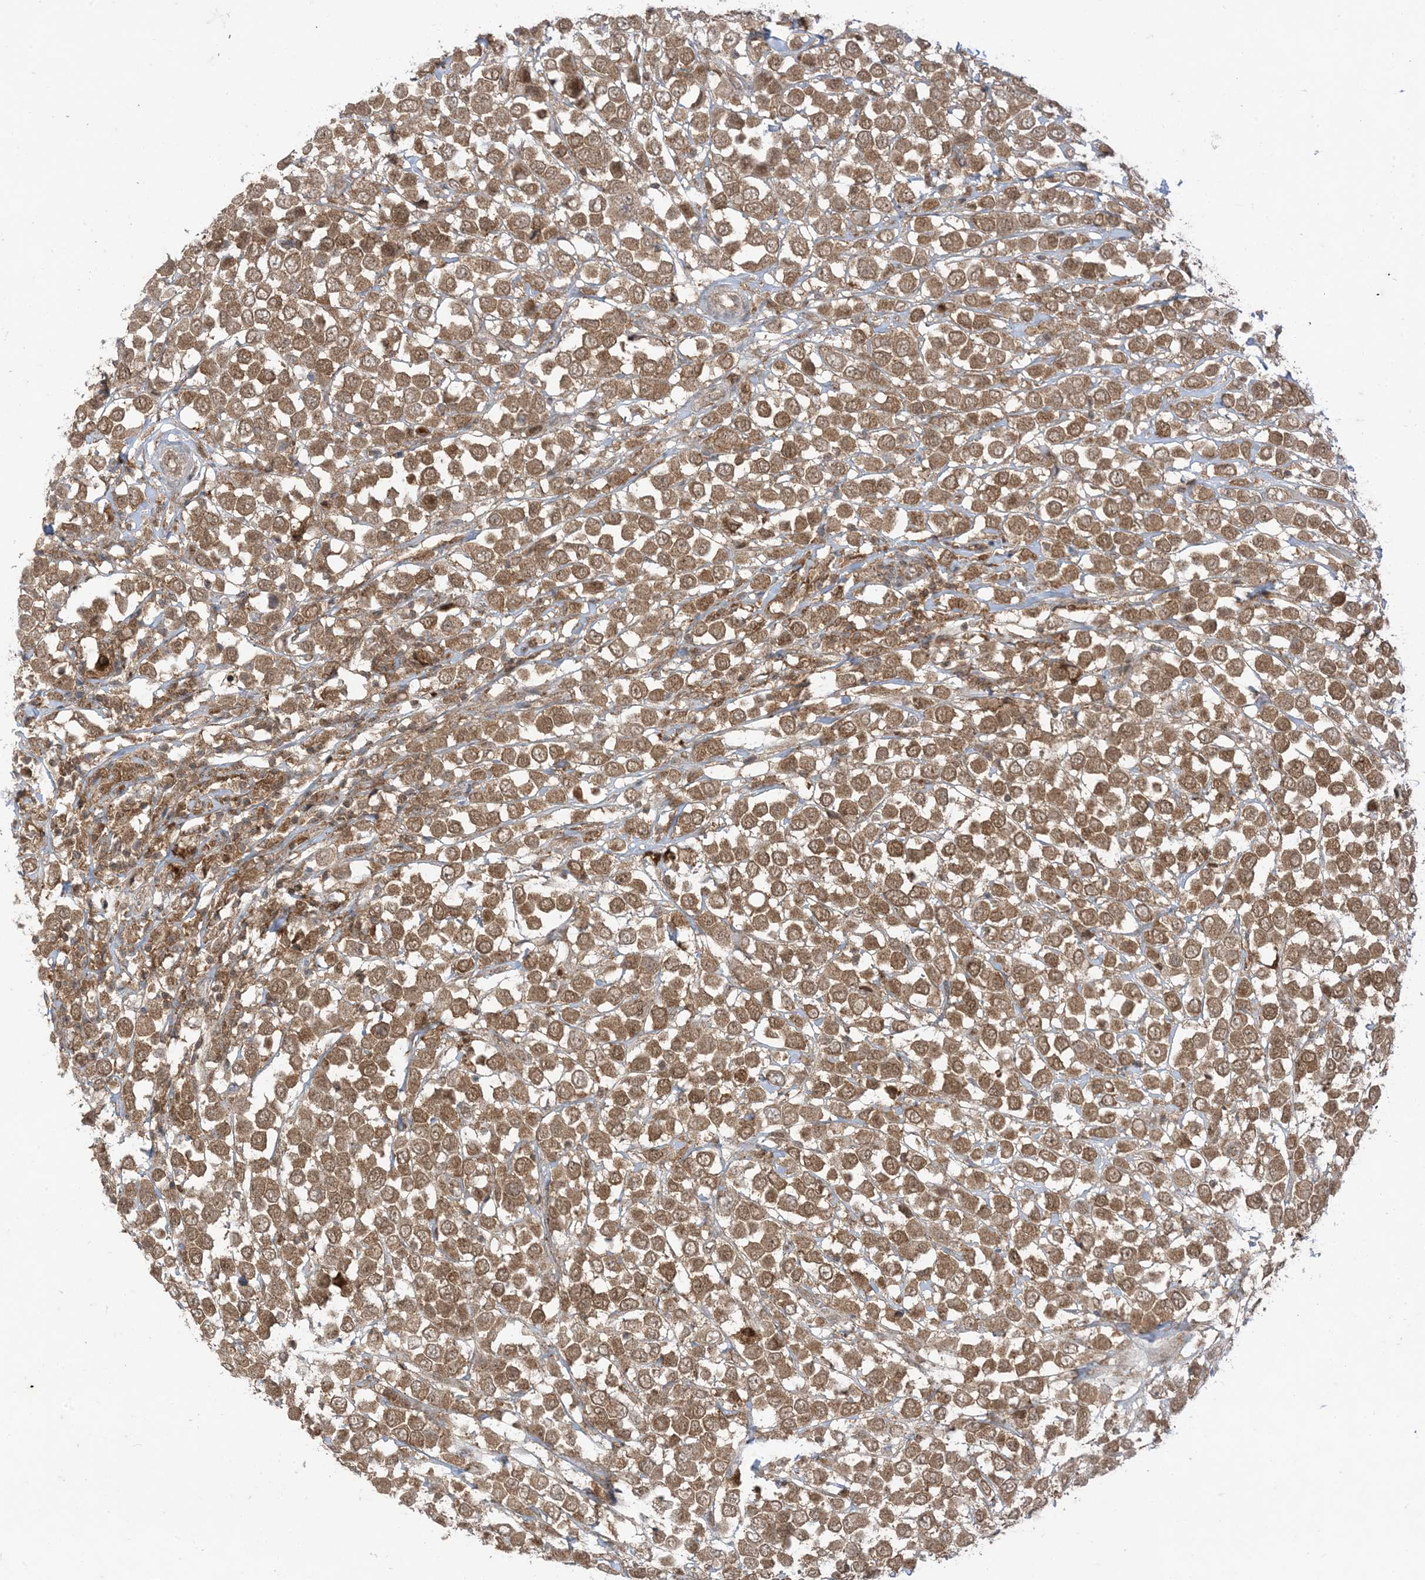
{"staining": {"intensity": "moderate", "quantity": ">75%", "location": "cytoplasmic/membranous,nuclear"}, "tissue": "breast cancer", "cell_type": "Tumor cells", "image_type": "cancer", "snomed": [{"axis": "morphology", "description": "Duct carcinoma"}, {"axis": "topography", "description": "Breast"}], "caption": "Intraductal carcinoma (breast) stained with a protein marker exhibits moderate staining in tumor cells.", "gene": "PTPA", "patient": {"sex": "female", "age": 61}}